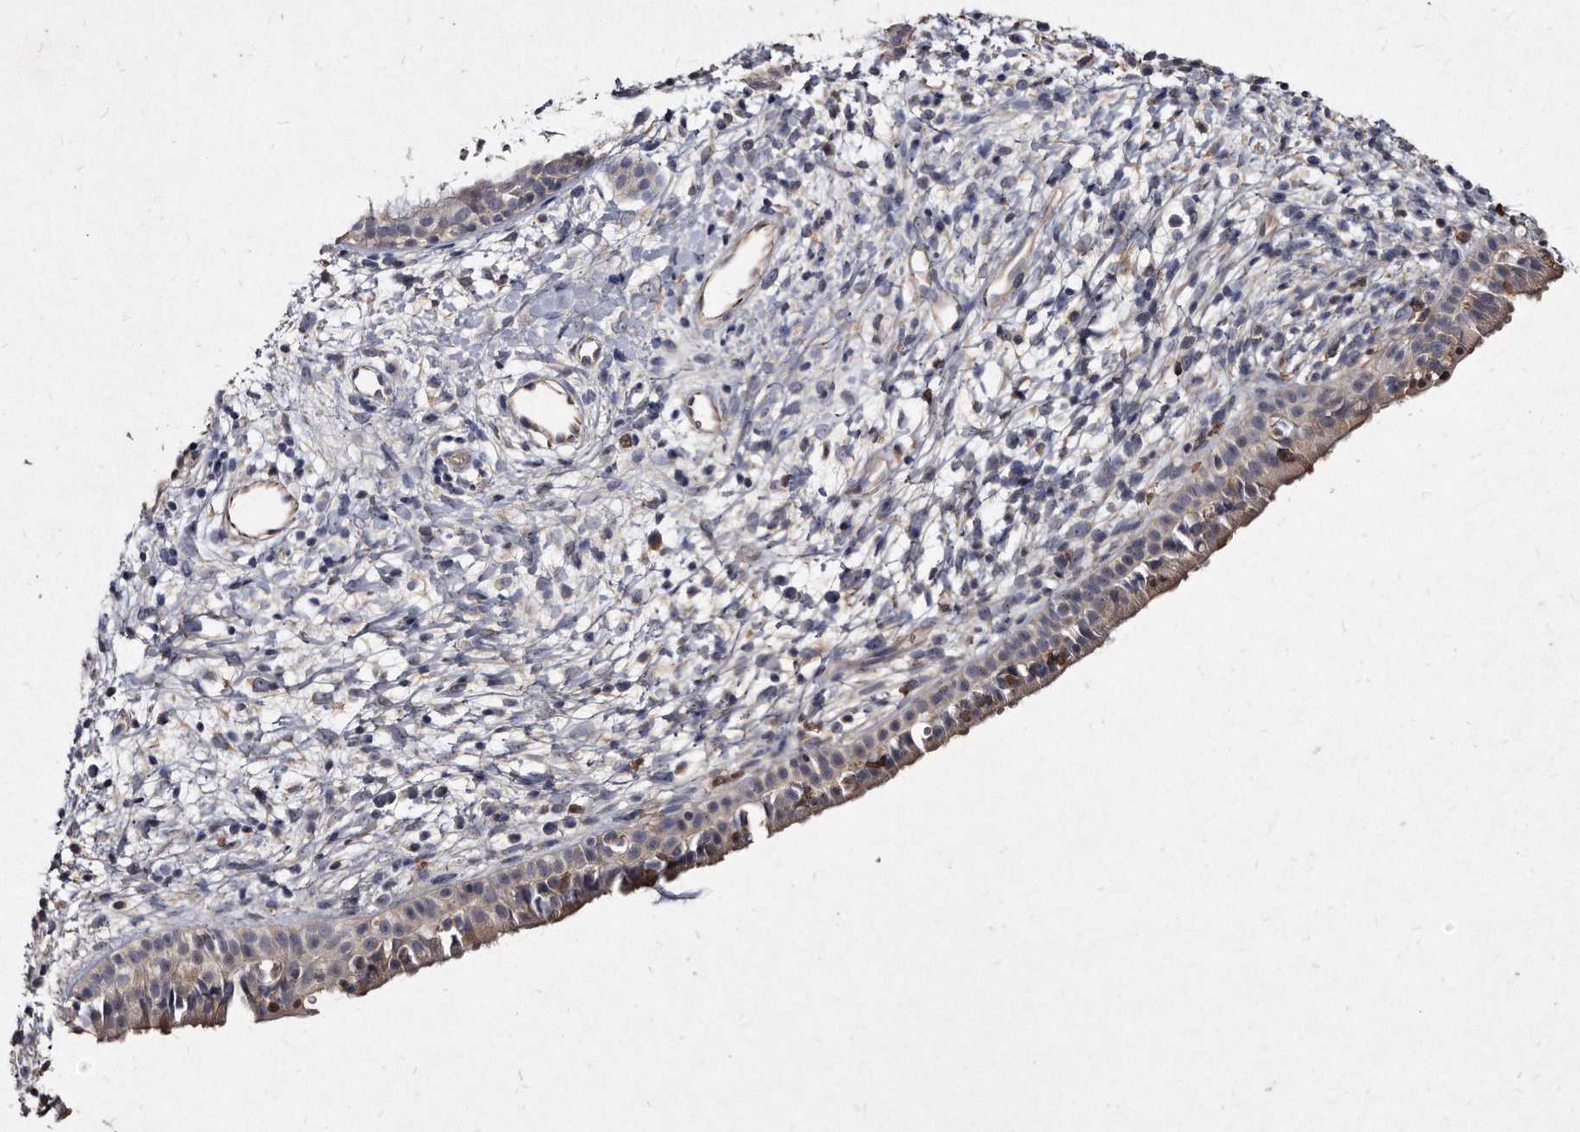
{"staining": {"intensity": "weak", "quantity": "25%-75%", "location": "cytoplasmic/membranous"}, "tissue": "nasopharynx", "cell_type": "Respiratory epithelial cells", "image_type": "normal", "snomed": [{"axis": "morphology", "description": "Normal tissue, NOS"}, {"axis": "topography", "description": "Nasopharynx"}], "caption": "The histopathology image demonstrates a brown stain indicating the presence of a protein in the cytoplasmic/membranous of respiratory epithelial cells in nasopharynx. (brown staining indicates protein expression, while blue staining denotes nuclei).", "gene": "KLHDC3", "patient": {"sex": "male", "age": 22}}